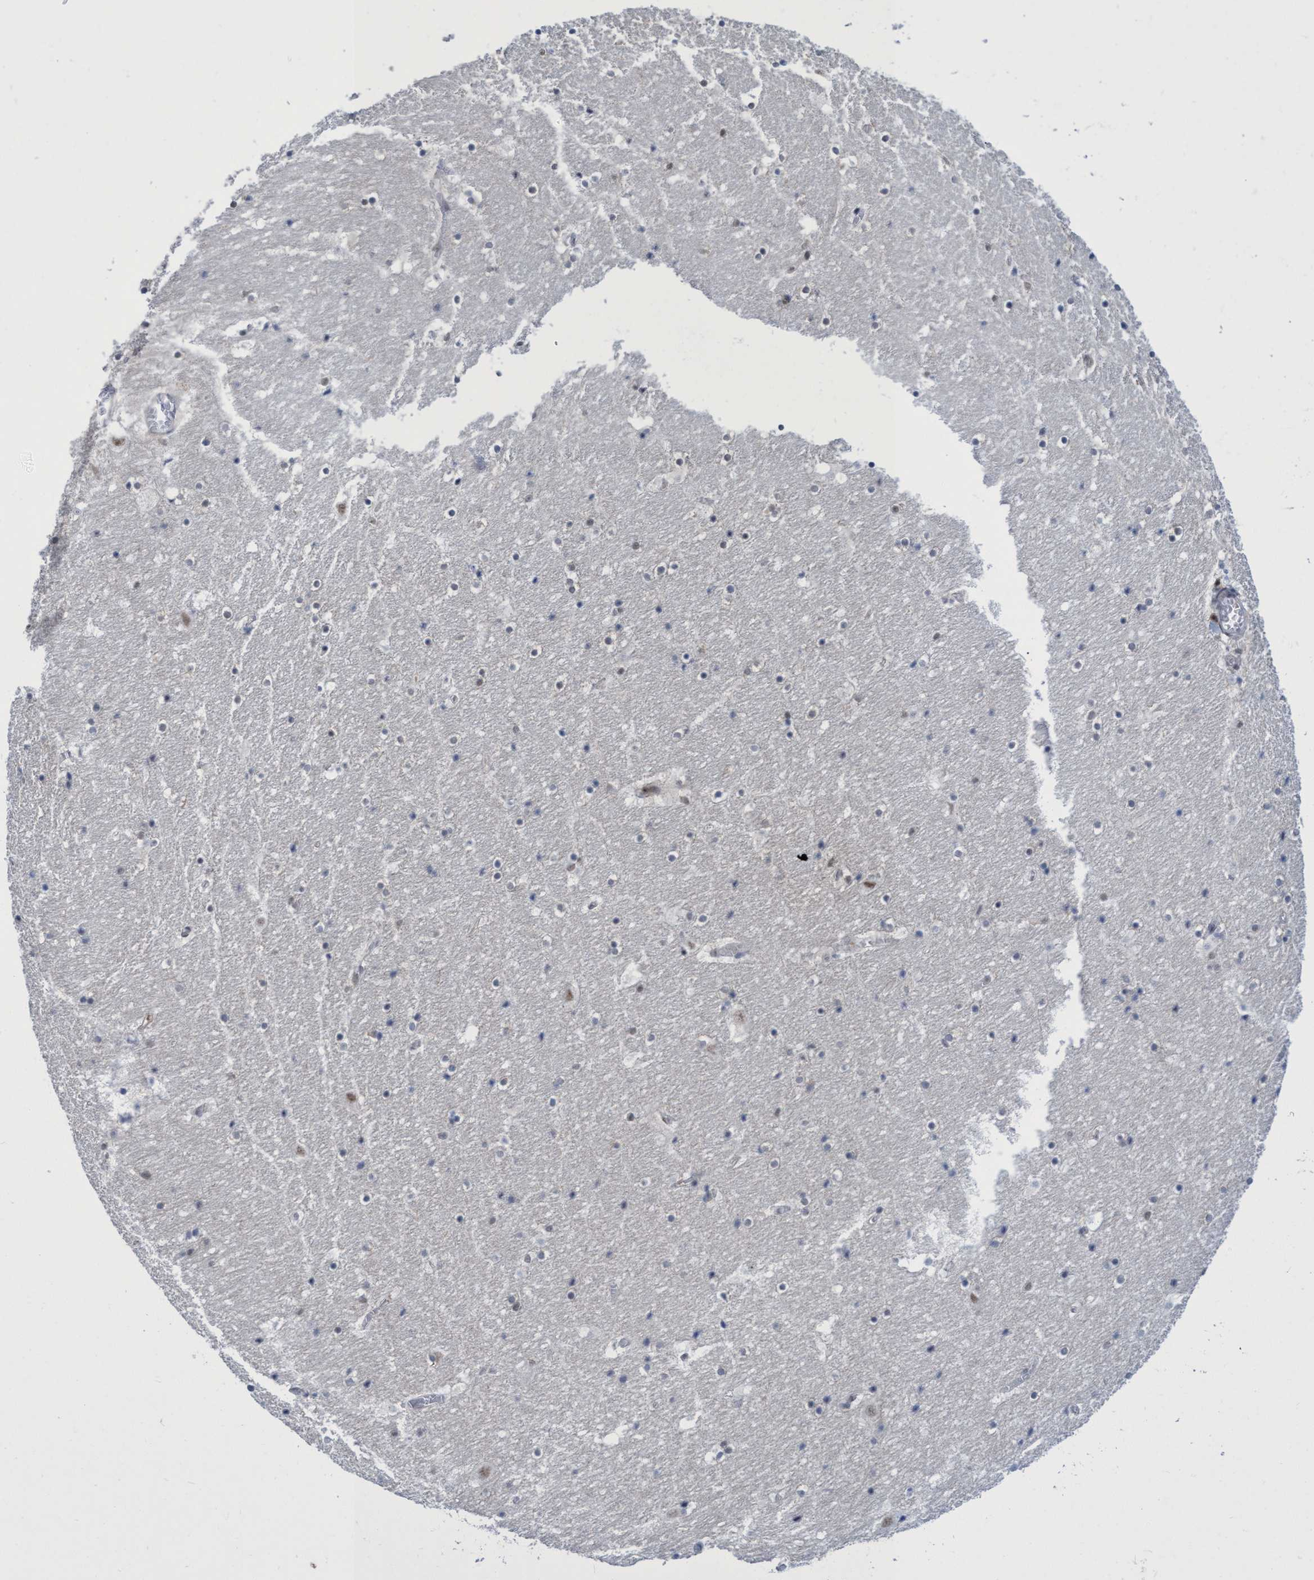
{"staining": {"intensity": "negative", "quantity": "none", "location": "none"}, "tissue": "hippocampus", "cell_type": "Glial cells", "image_type": "normal", "snomed": [{"axis": "morphology", "description": "Normal tissue, NOS"}, {"axis": "topography", "description": "Hippocampus"}], "caption": "Glial cells are negative for brown protein staining in benign hippocampus. (Brightfield microscopy of DAB (3,3'-diaminobenzidine) IHC at high magnification).", "gene": "C9orf78", "patient": {"sex": "male", "age": 45}}